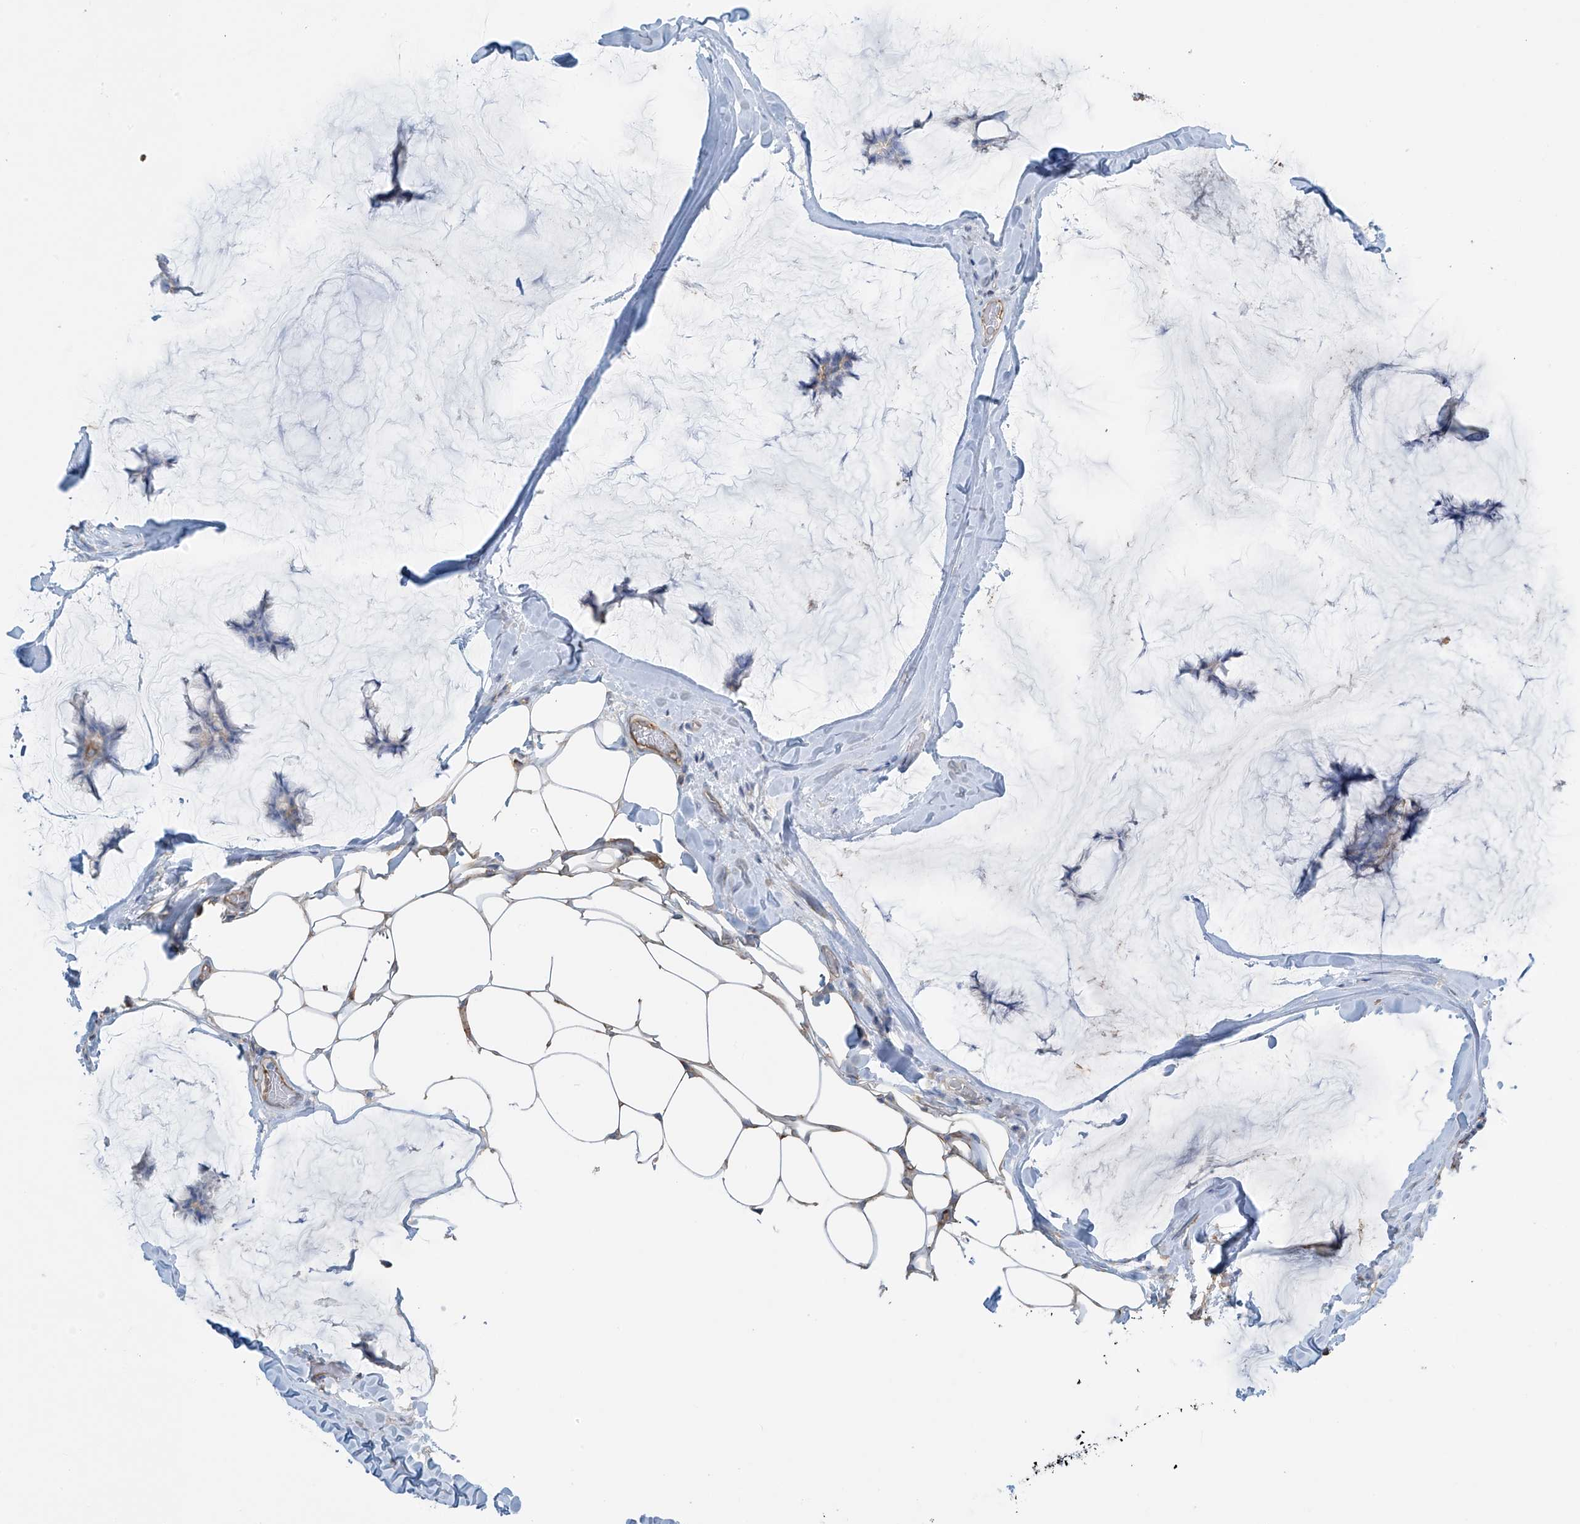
{"staining": {"intensity": "negative", "quantity": "none", "location": "none"}, "tissue": "breast cancer", "cell_type": "Tumor cells", "image_type": "cancer", "snomed": [{"axis": "morphology", "description": "Duct carcinoma"}, {"axis": "topography", "description": "Breast"}], "caption": "A histopathology image of human breast cancer is negative for staining in tumor cells.", "gene": "ZNF846", "patient": {"sex": "female", "age": 93}}